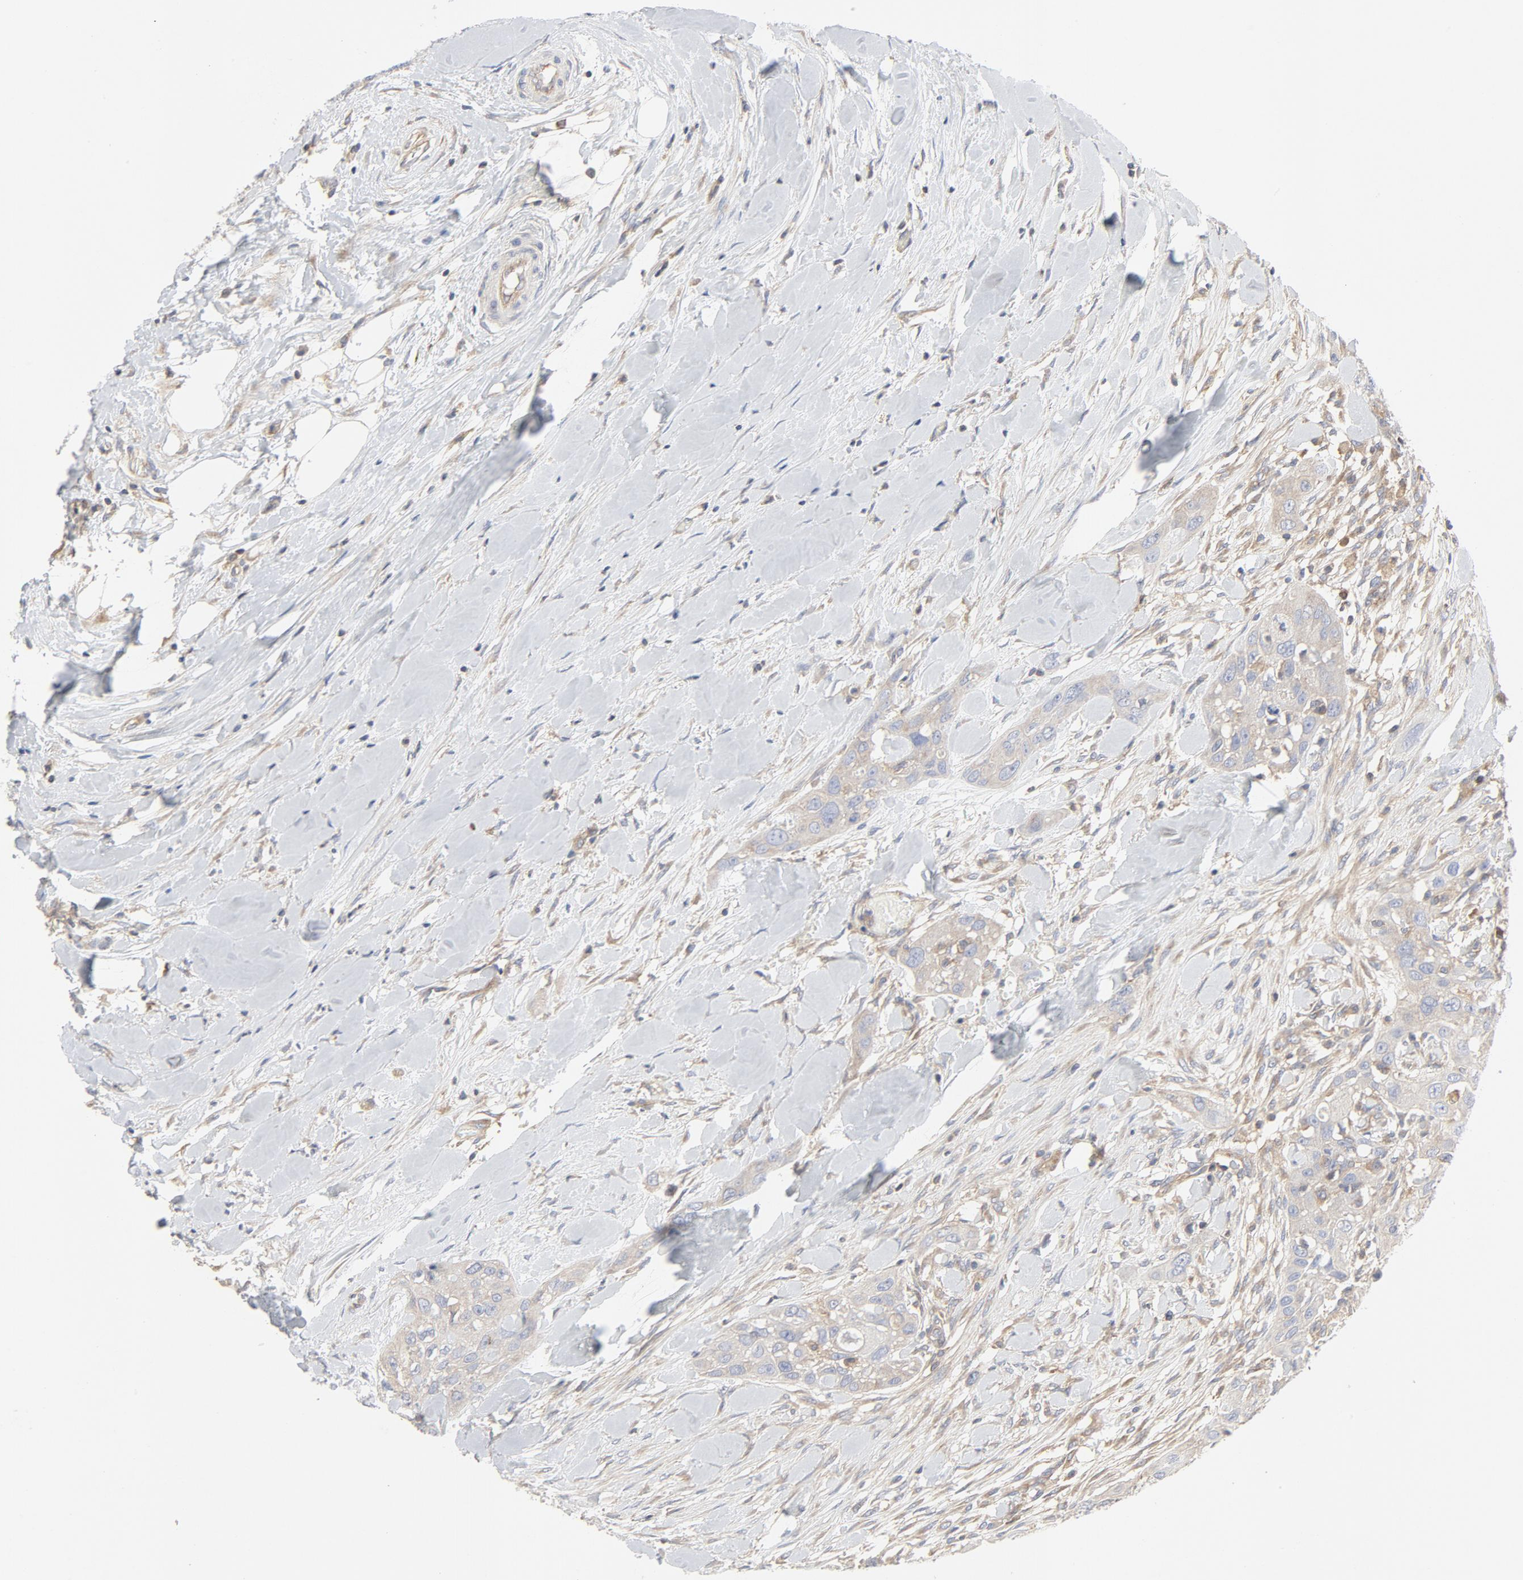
{"staining": {"intensity": "weak", "quantity": "25%-75%", "location": "cytoplasmic/membranous"}, "tissue": "head and neck cancer", "cell_type": "Tumor cells", "image_type": "cancer", "snomed": [{"axis": "morphology", "description": "Neoplasm, malignant, NOS"}, {"axis": "topography", "description": "Salivary gland"}, {"axis": "topography", "description": "Head-Neck"}], "caption": "Protein expression analysis of human head and neck cancer reveals weak cytoplasmic/membranous staining in about 25%-75% of tumor cells.", "gene": "RABEP1", "patient": {"sex": "male", "age": 43}}